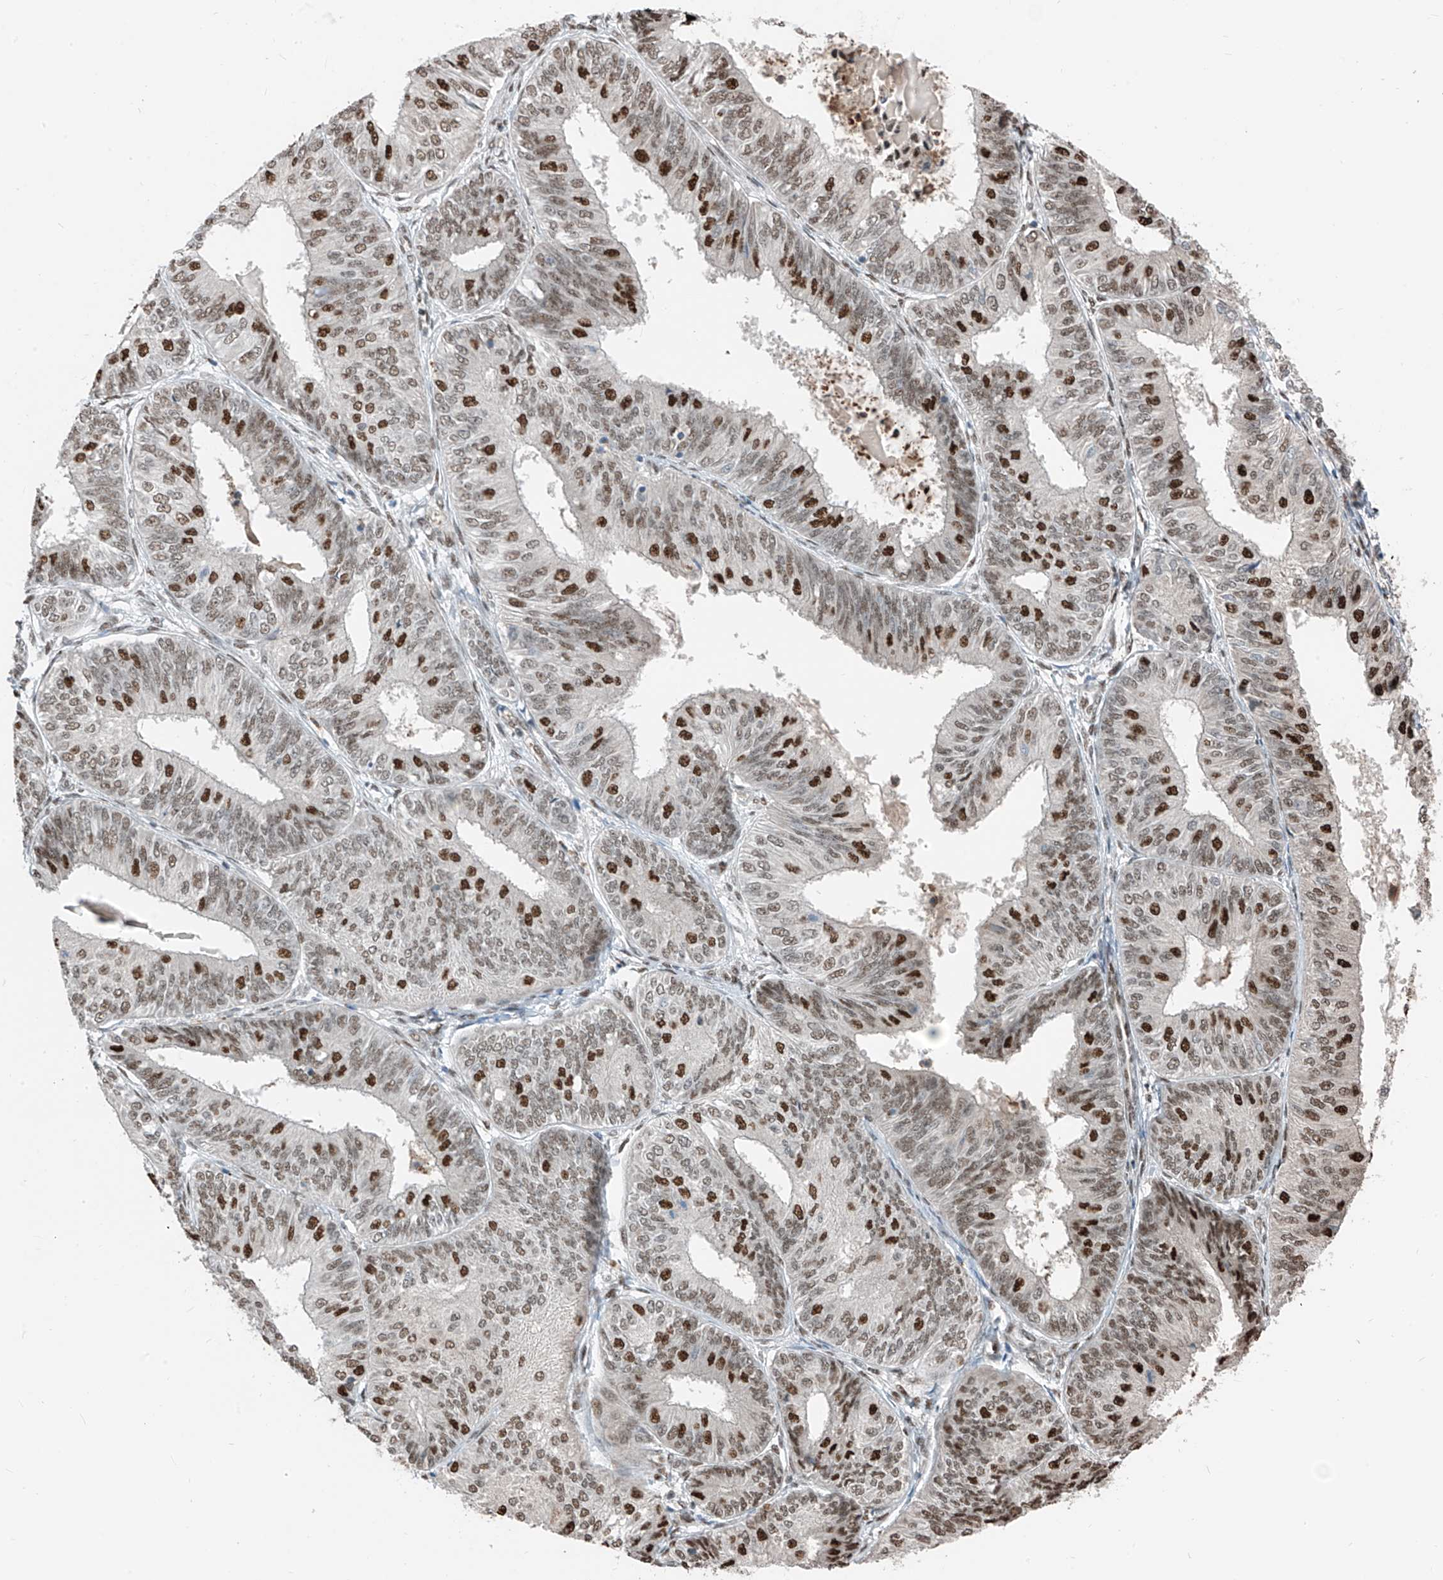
{"staining": {"intensity": "moderate", "quantity": ">75%", "location": "nuclear"}, "tissue": "endometrial cancer", "cell_type": "Tumor cells", "image_type": "cancer", "snomed": [{"axis": "morphology", "description": "Adenocarcinoma, NOS"}, {"axis": "topography", "description": "Endometrium"}], "caption": "Moderate nuclear expression is present in about >75% of tumor cells in adenocarcinoma (endometrial).", "gene": "RBP7", "patient": {"sex": "female", "age": 58}}